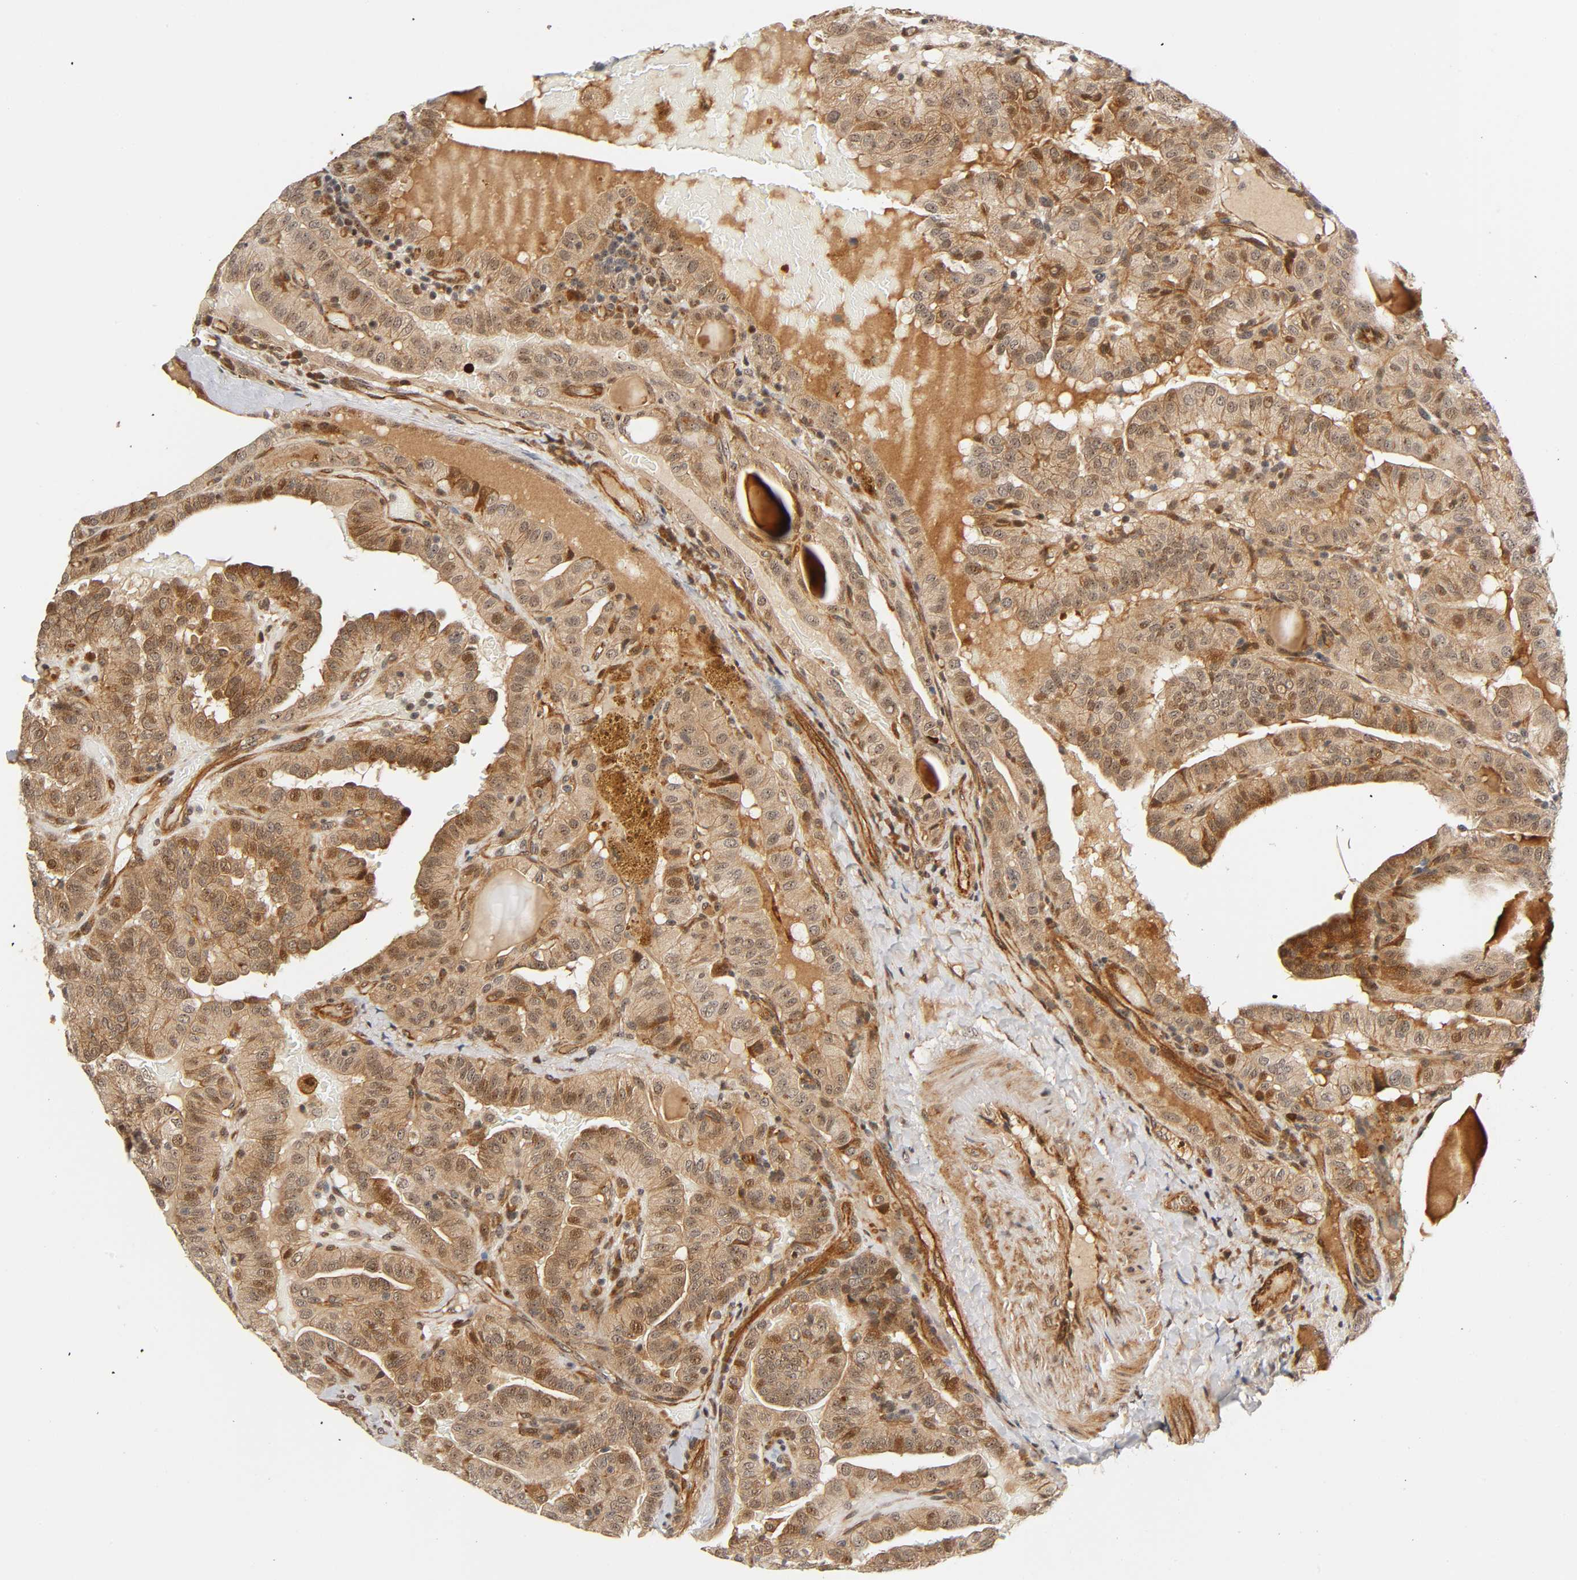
{"staining": {"intensity": "moderate", "quantity": ">75%", "location": "cytoplasmic/membranous,nuclear"}, "tissue": "thyroid cancer", "cell_type": "Tumor cells", "image_type": "cancer", "snomed": [{"axis": "morphology", "description": "Papillary adenocarcinoma, NOS"}, {"axis": "topography", "description": "Thyroid gland"}], "caption": "The immunohistochemical stain labels moderate cytoplasmic/membranous and nuclear expression in tumor cells of thyroid cancer tissue. The staining is performed using DAB (3,3'-diaminobenzidine) brown chromogen to label protein expression. The nuclei are counter-stained blue using hematoxylin.", "gene": "IQCJ-SCHIP1", "patient": {"sex": "male", "age": 77}}